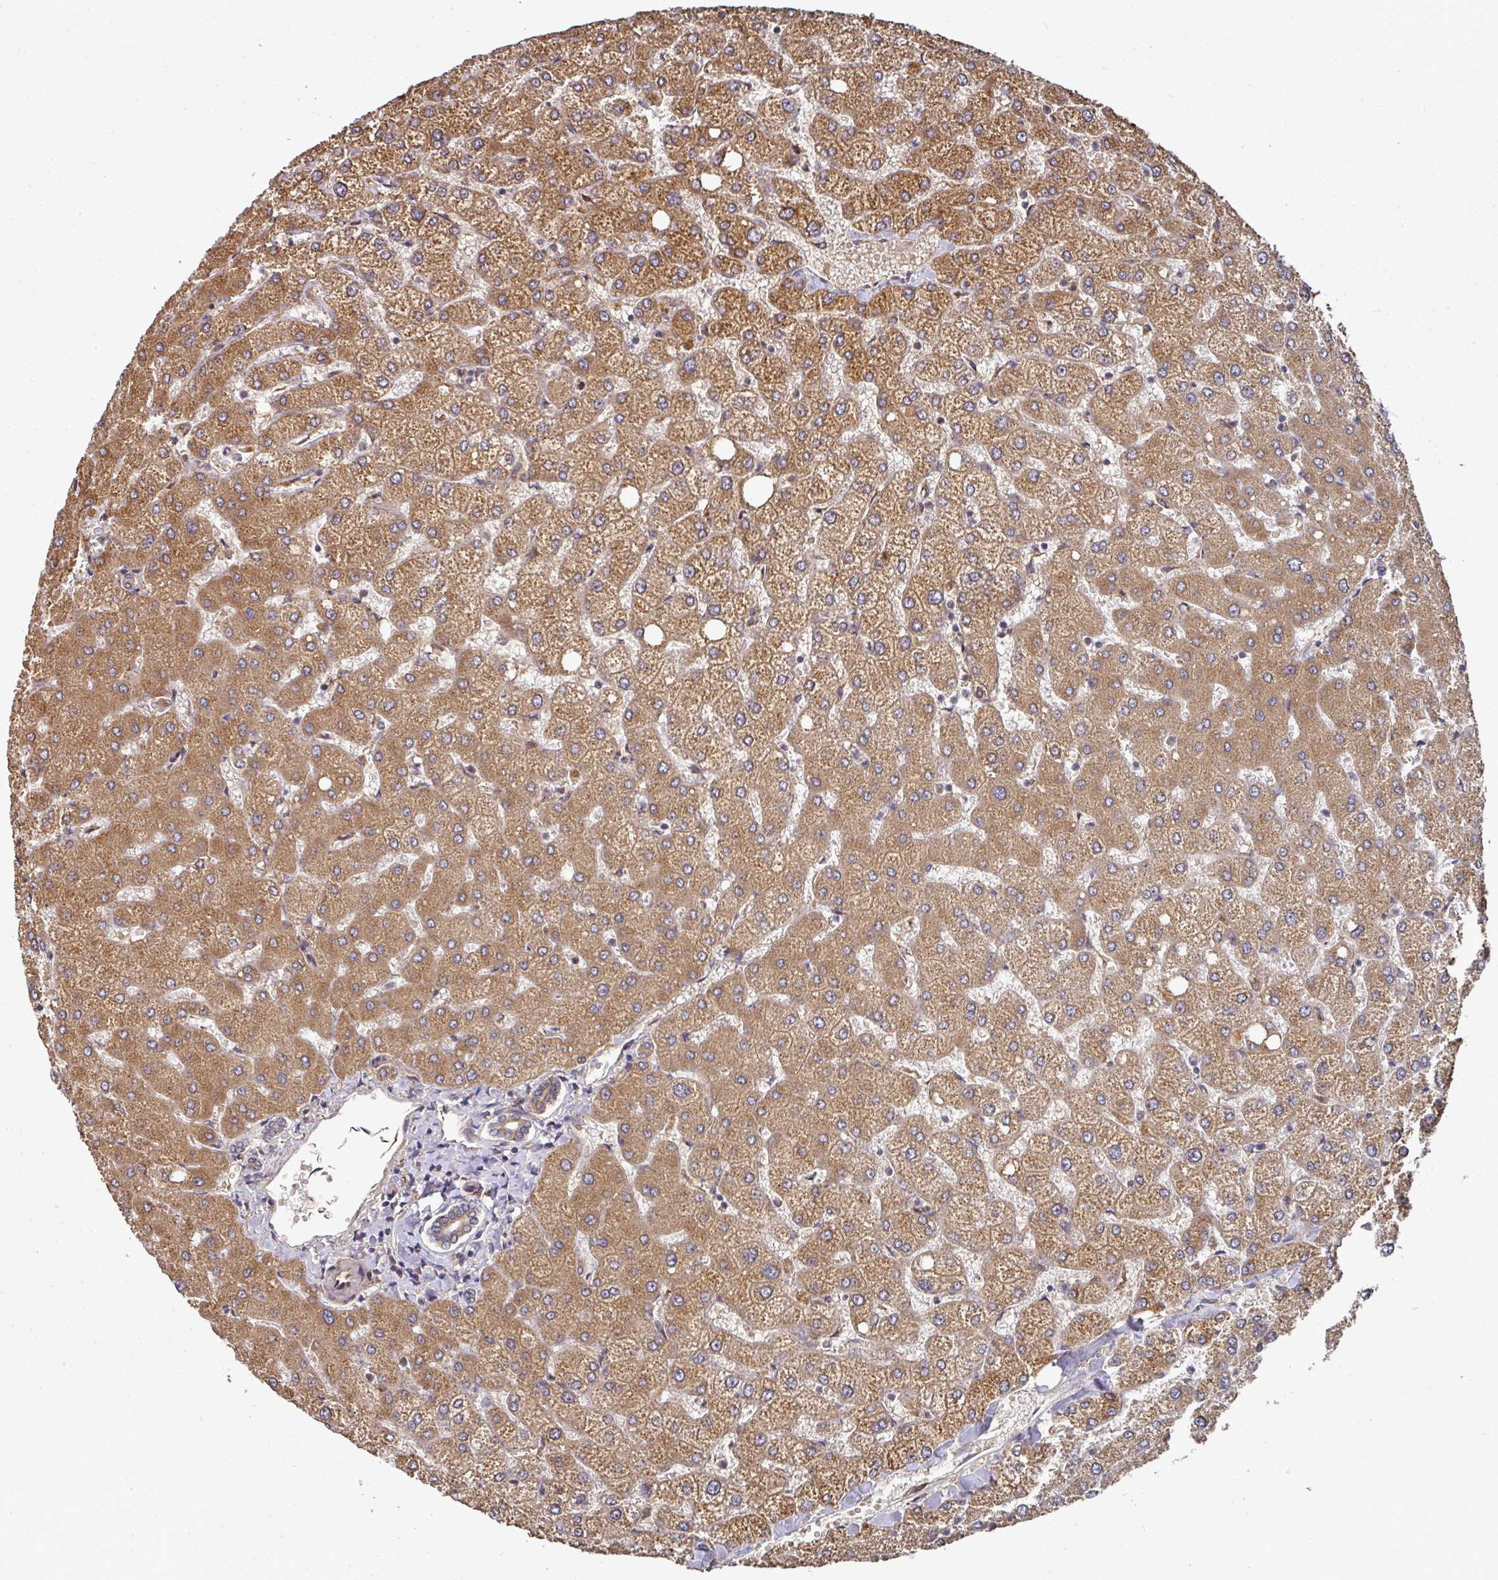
{"staining": {"intensity": "moderate", "quantity": "25%-75%", "location": "cytoplasmic/membranous"}, "tissue": "liver", "cell_type": "Cholangiocytes", "image_type": "normal", "snomed": [{"axis": "morphology", "description": "Normal tissue, NOS"}, {"axis": "topography", "description": "Liver"}], "caption": "Protein expression analysis of unremarkable human liver reveals moderate cytoplasmic/membranous staining in approximately 25%-75% of cholangiocytes.", "gene": "EDEM2", "patient": {"sex": "female", "age": 54}}